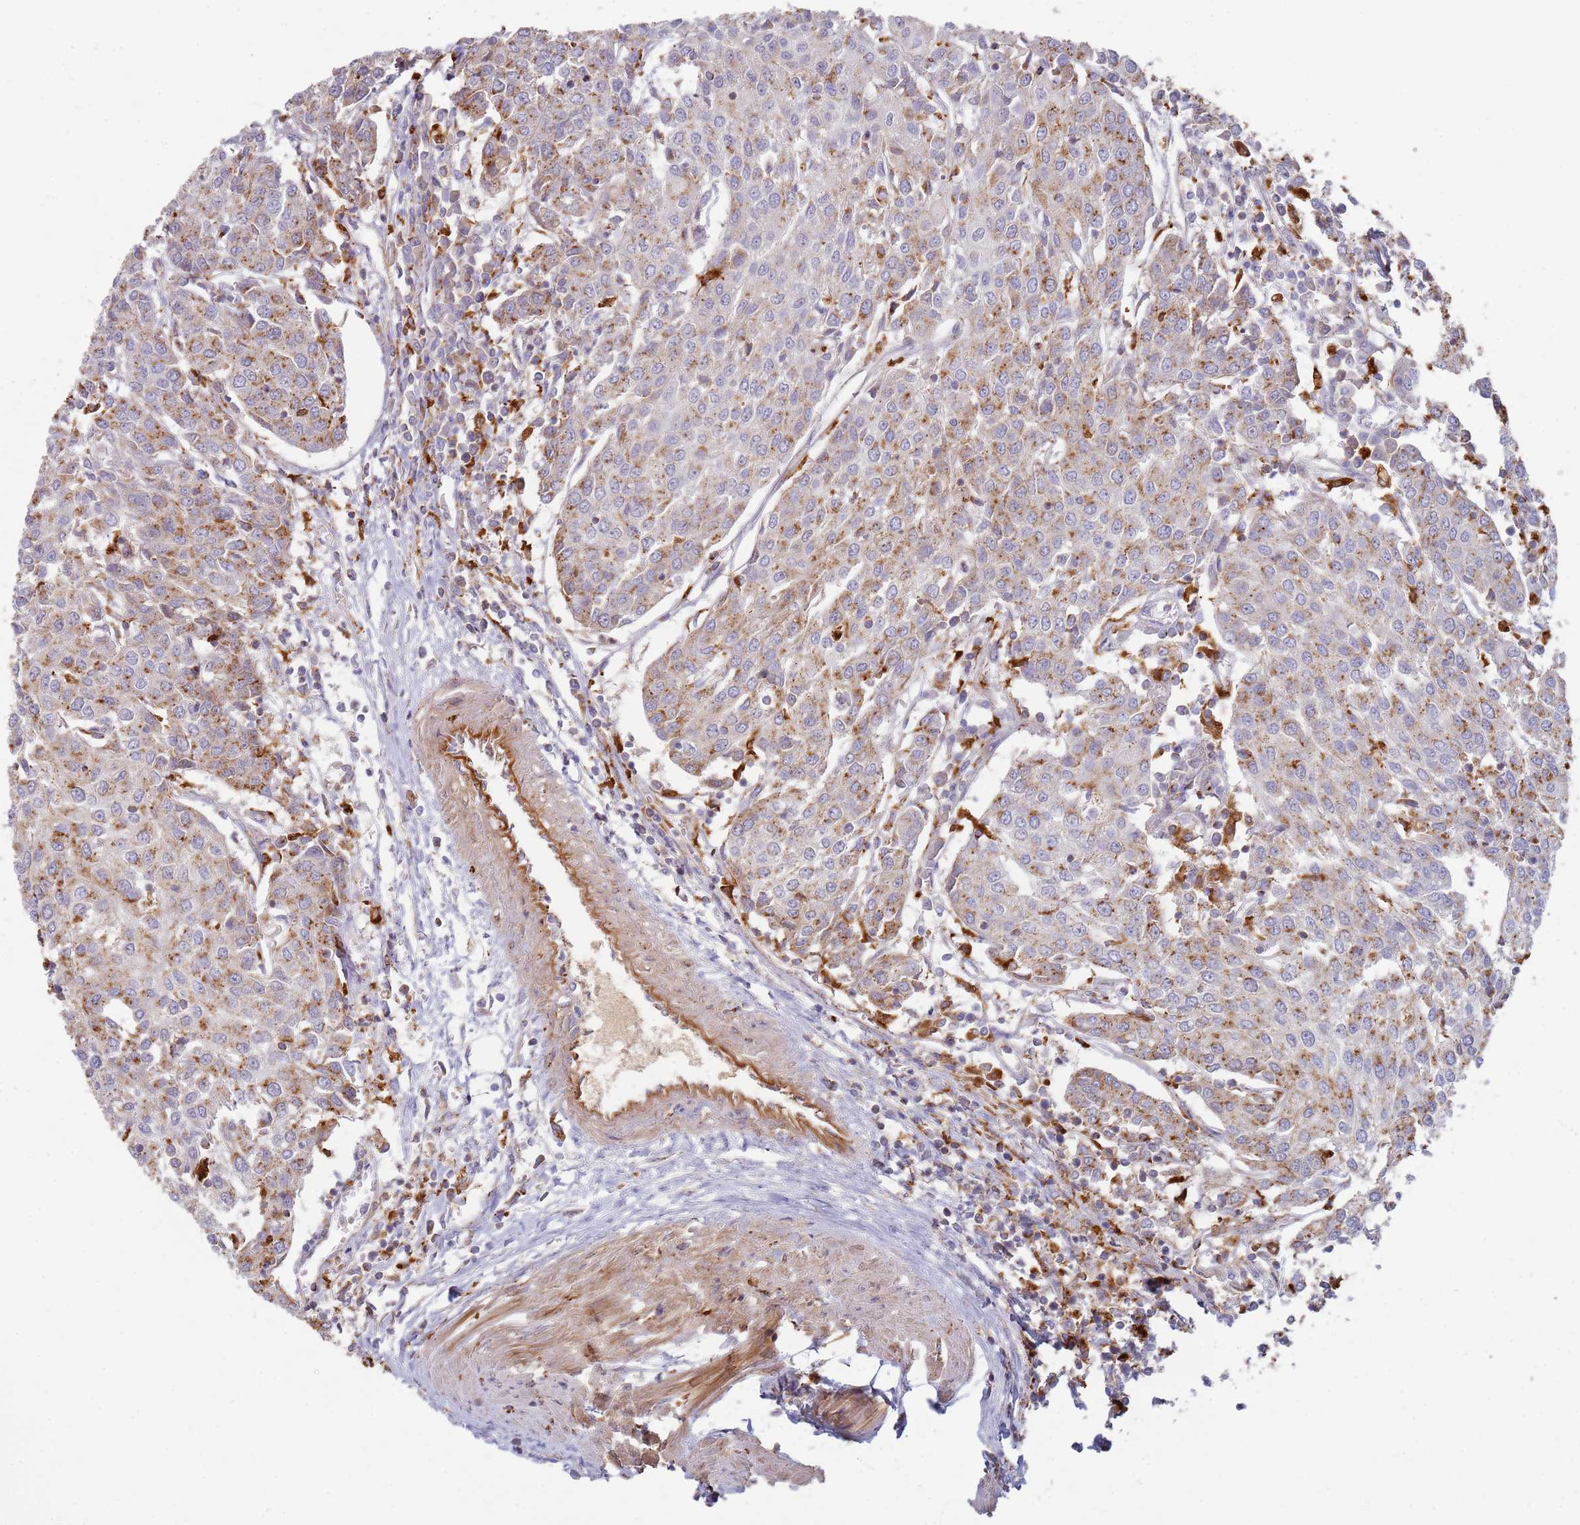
{"staining": {"intensity": "moderate", "quantity": "25%-75%", "location": "cytoplasmic/membranous"}, "tissue": "urothelial cancer", "cell_type": "Tumor cells", "image_type": "cancer", "snomed": [{"axis": "morphology", "description": "Urothelial carcinoma, High grade"}, {"axis": "topography", "description": "Urinary bladder"}], "caption": "About 25%-75% of tumor cells in human urothelial cancer display moderate cytoplasmic/membranous protein staining as visualized by brown immunohistochemical staining.", "gene": "TMEM229B", "patient": {"sex": "female", "age": 85}}